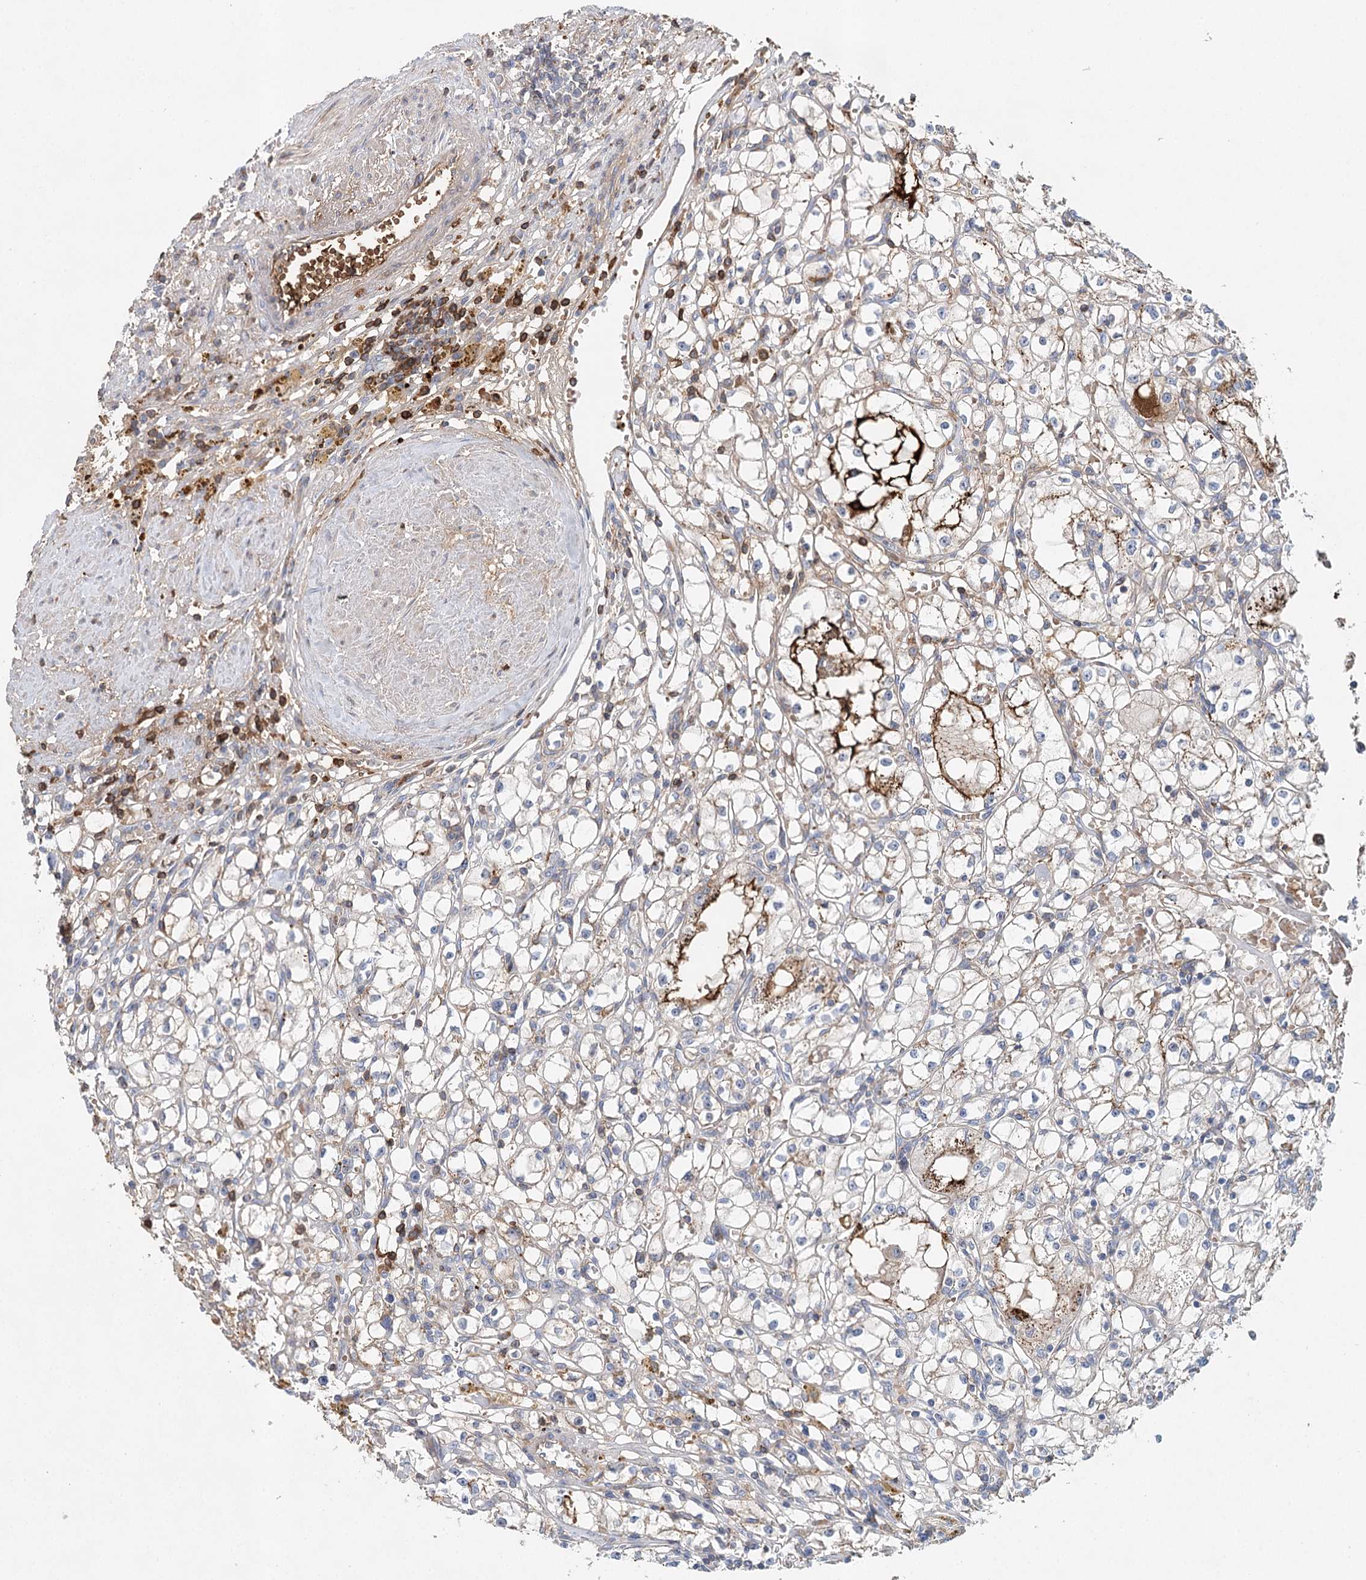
{"staining": {"intensity": "negative", "quantity": "none", "location": "none"}, "tissue": "renal cancer", "cell_type": "Tumor cells", "image_type": "cancer", "snomed": [{"axis": "morphology", "description": "Adenocarcinoma, NOS"}, {"axis": "topography", "description": "Kidney"}], "caption": "Immunohistochemistry (IHC) histopathology image of neoplastic tissue: human renal cancer stained with DAB (3,3'-diaminobenzidine) displays no significant protein staining in tumor cells.", "gene": "ALKBH8", "patient": {"sex": "male", "age": 56}}